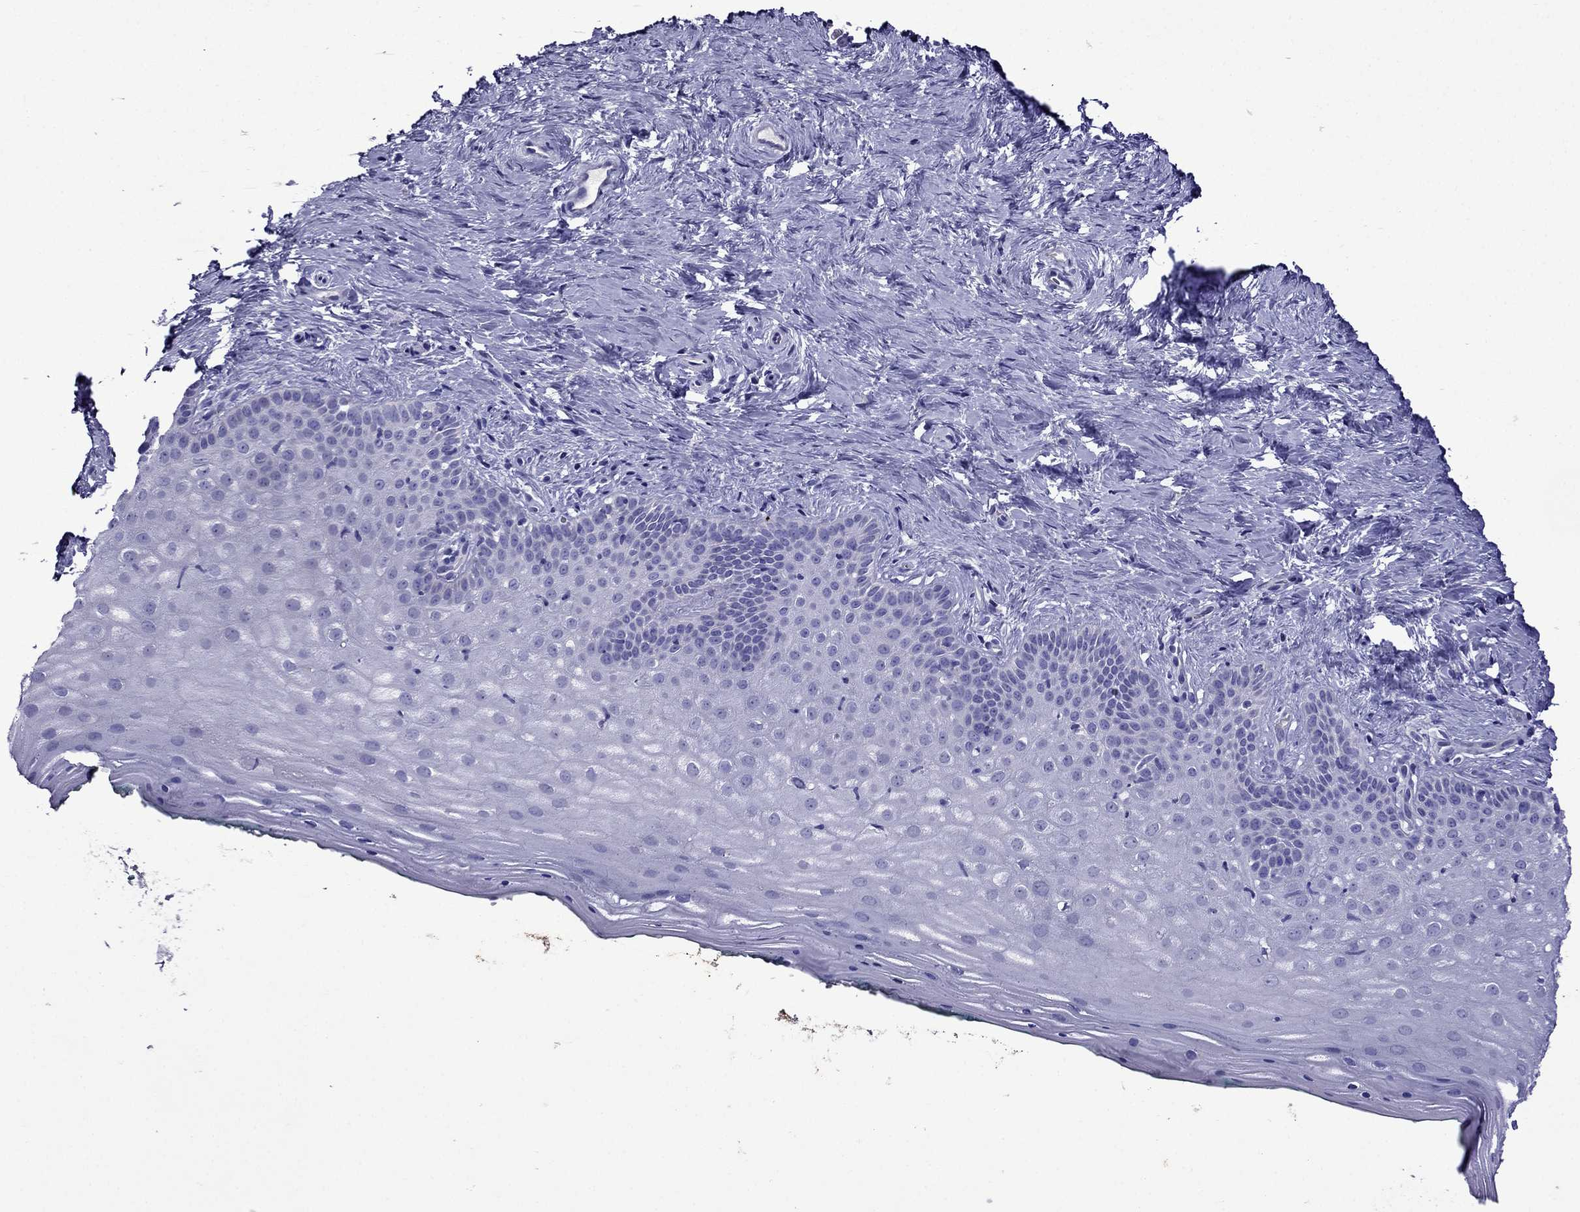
{"staining": {"intensity": "negative", "quantity": "none", "location": "none"}, "tissue": "vagina", "cell_type": "Squamous epithelial cells", "image_type": "normal", "snomed": [{"axis": "morphology", "description": "Normal tissue, NOS"}, {"axis": "topography", "description": "Vagina"}], "caption": "This is an IHC histopathology image of normal human vagina. There is no staining in squamous epithelial cells.", "gene": "TDRD1", "patient": {"sex": "female", "age": 45}}